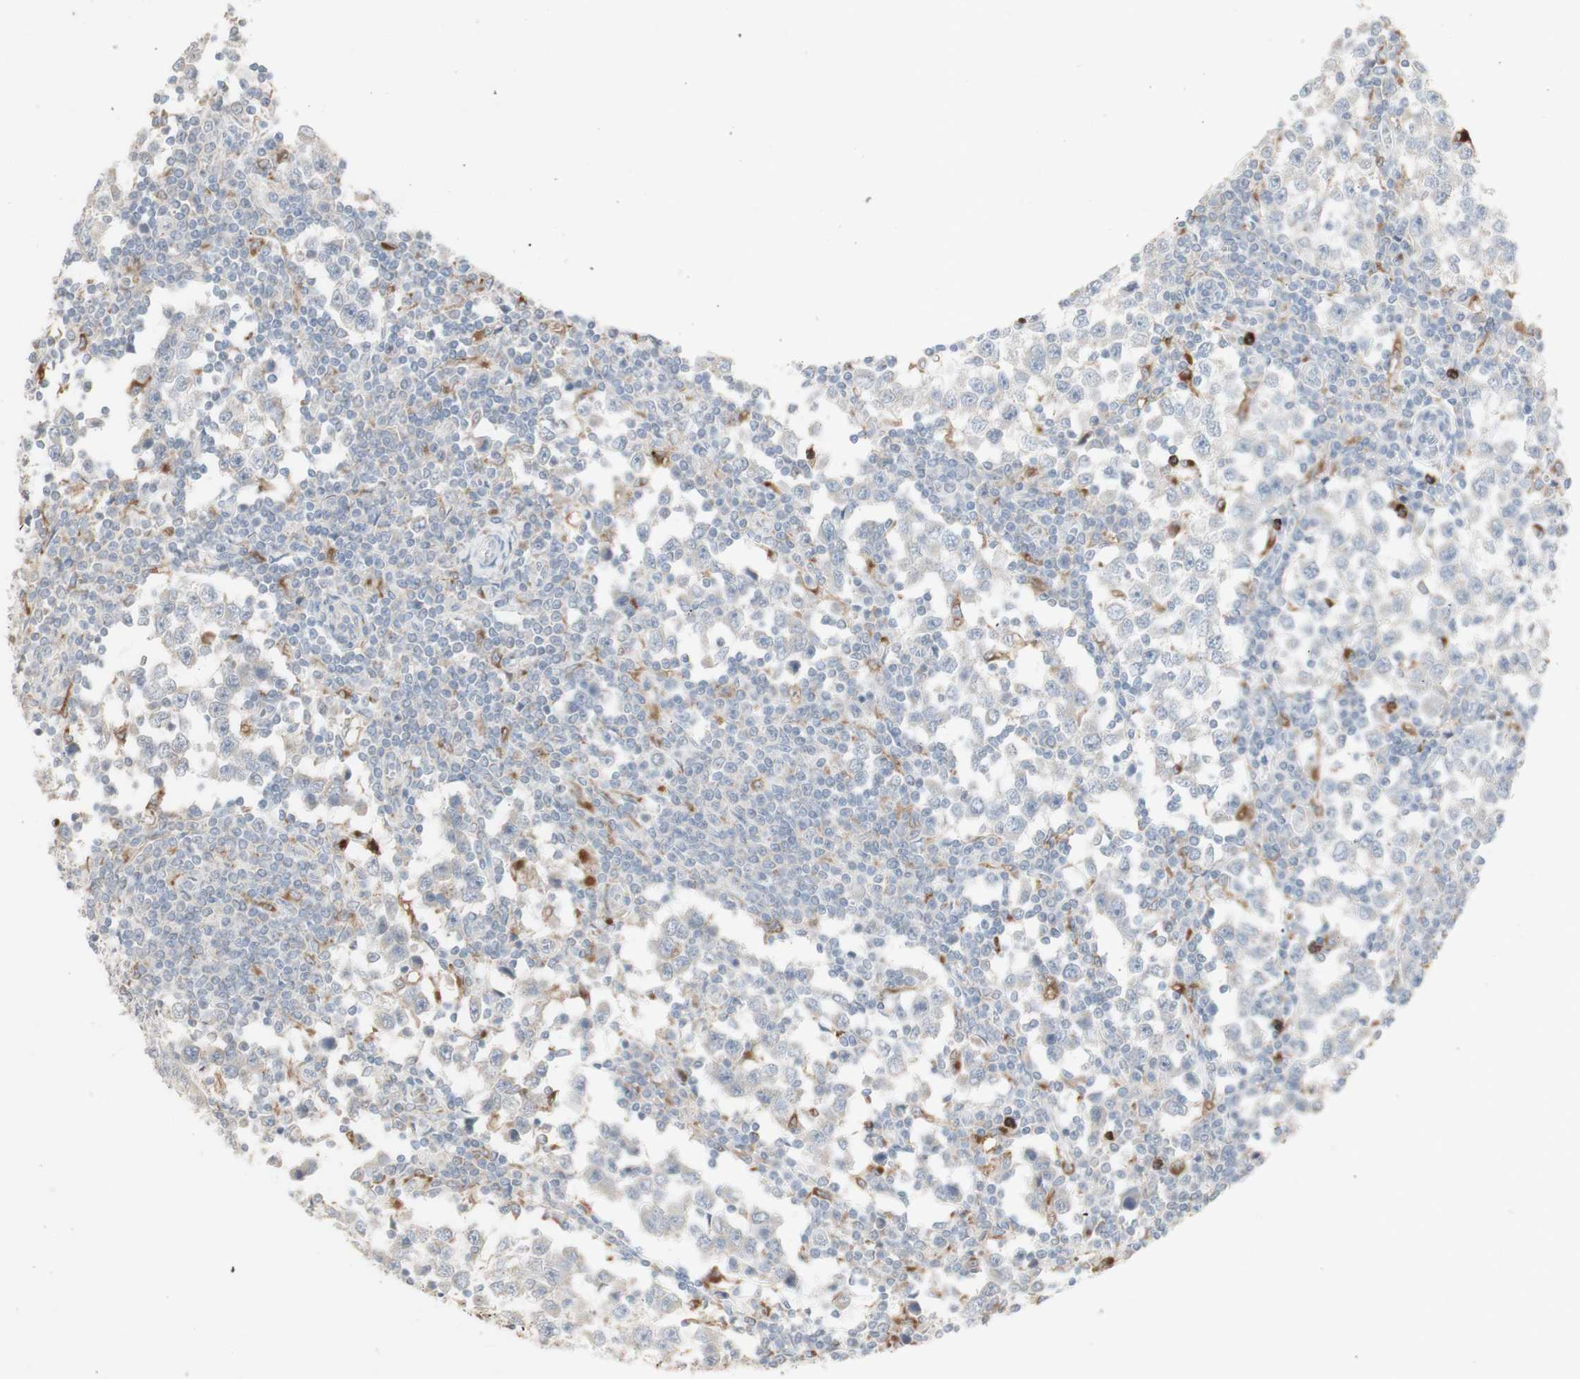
{"staining": {"intensity": "negative", "quantity": "none", "location": "none"}, "tissue": "testis cancer", "cell_type": "Tumor cells", "image_type": "cancer", "snomed": [{"axis": "morphology", "description": "Seminoma, NOS"}, {"axis": "topography", "description": "Testis"}], "caption": "Histopathology image shows no protein expression in tumor cells of testis cancer tissue.", "gene": "ATP6V1B1", "patient": {"sex": "male", "age": 65}}